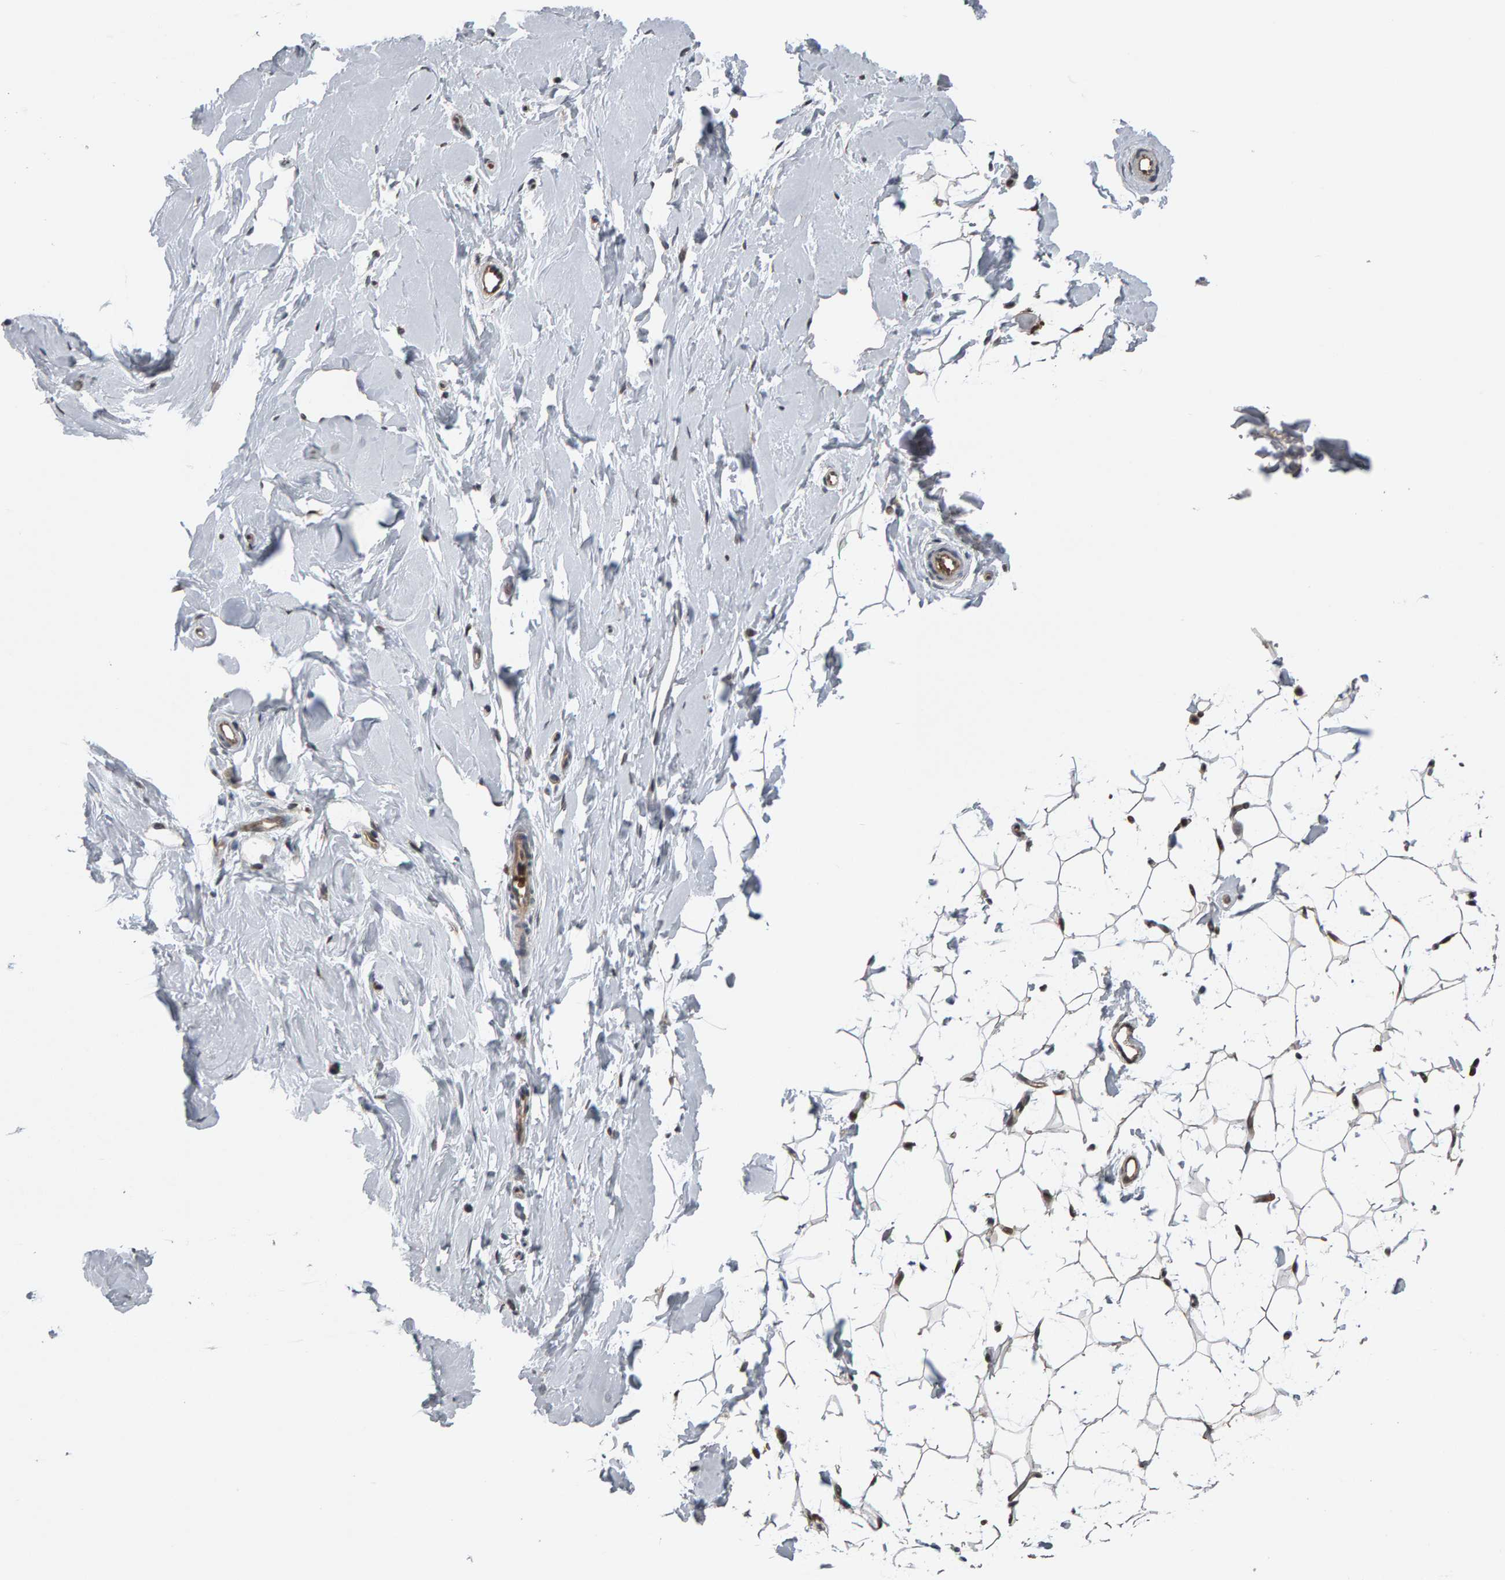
{"staining": {"intensity": "moderate", "quantity": ">75%", "location": "nuclear"}, "tissue": "breast", "cell_type": "Adipocytes", "image_type": "normal", "snomed": [{"axis": "morphology", "description": "Normal tissue, NOS"}, {"axis": "topography", "description": "Breast"}], "caption": "Breast was stained to show a protein in brown. There is medium levels of moderate nuclear expression in approximately >75% of adipocytes. Ihc stains the protein of interest in brown and the nuclei are stained blue.", "gene": "COASY", "patient": {"sex": "female", "age": 23}}